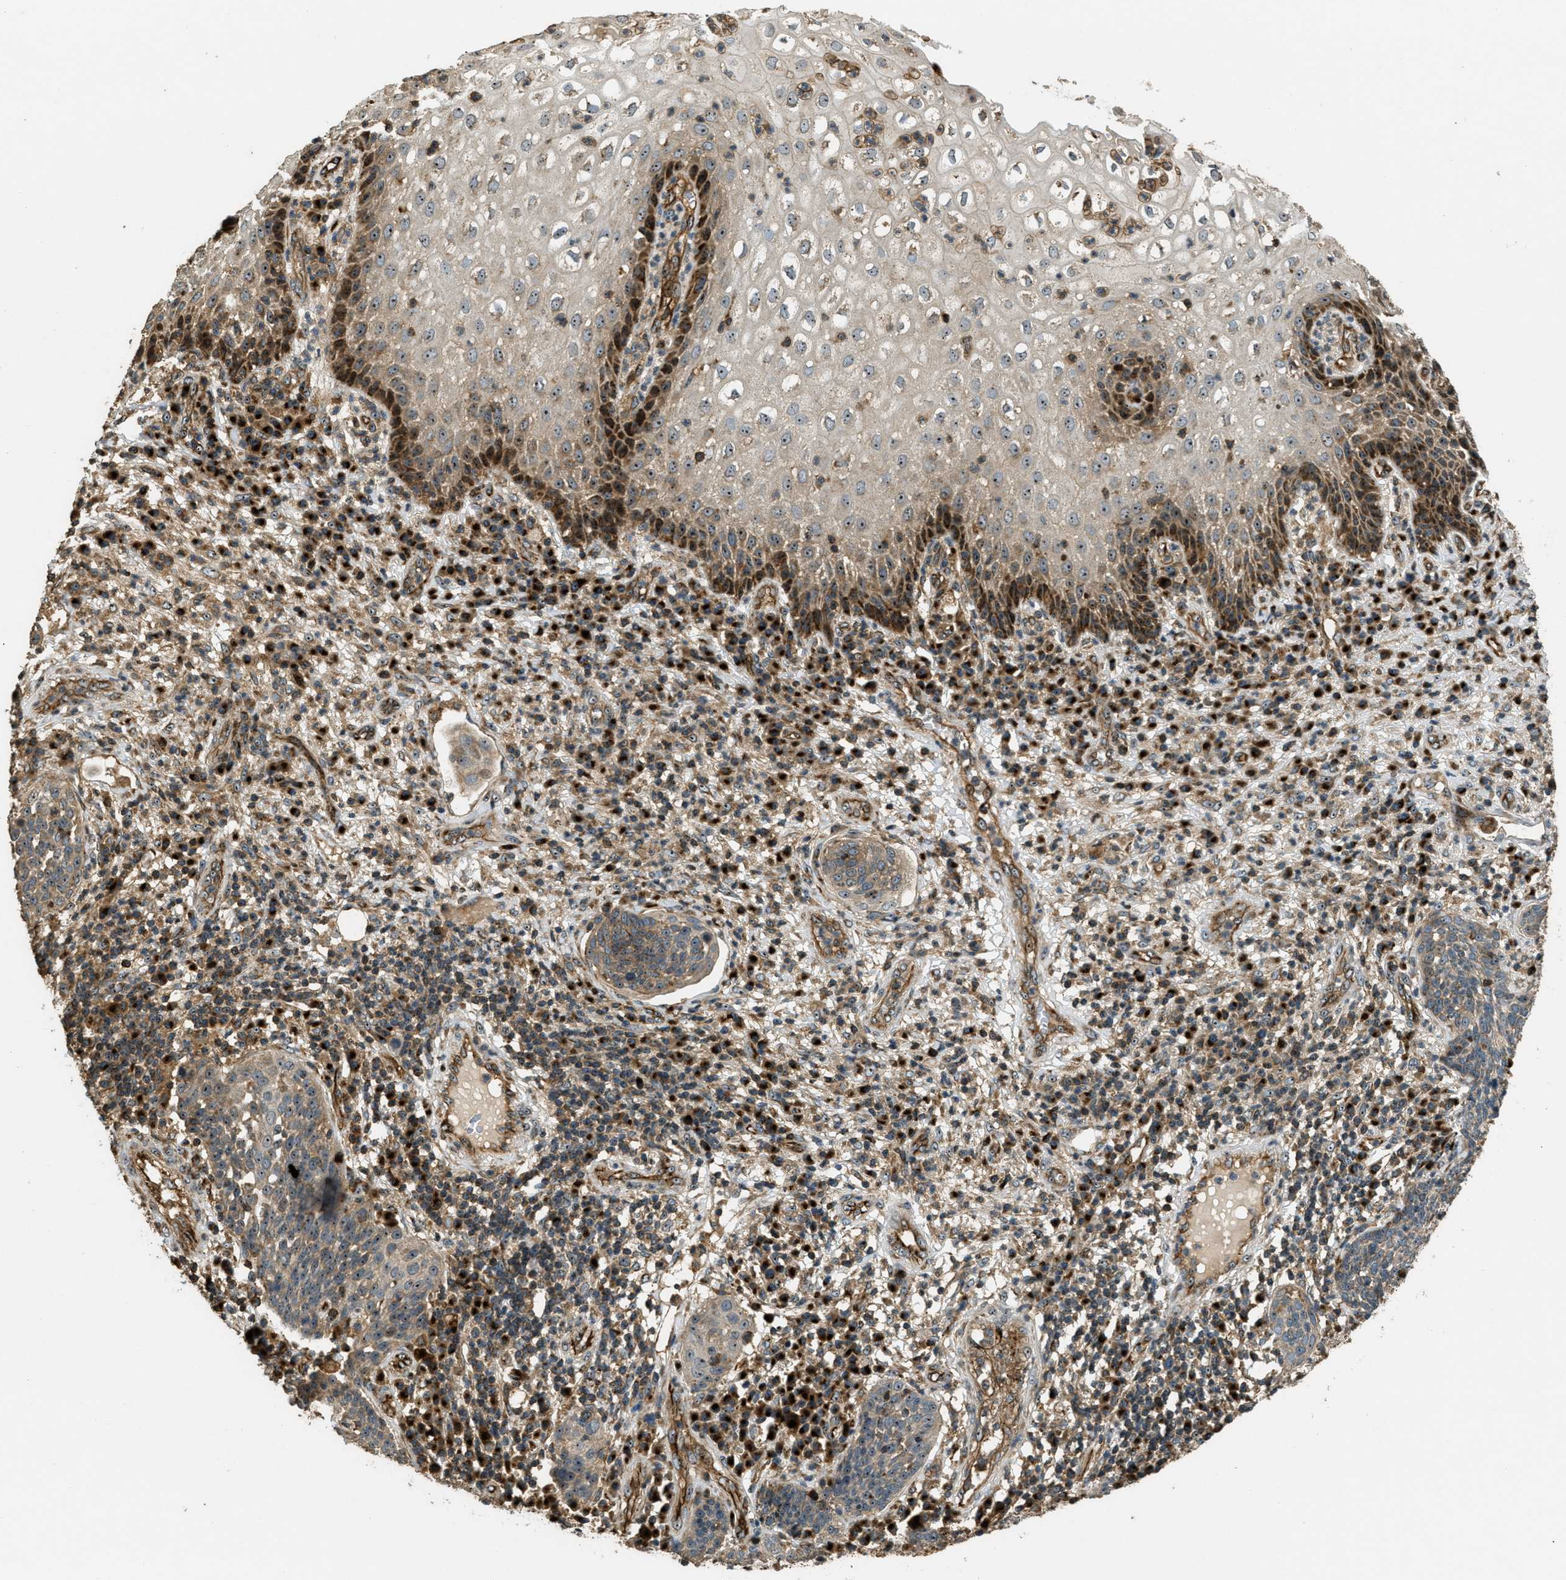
{"staining": {"intensity": "moderate", "quantity": "25%-75%", "location": "cytoplasmic/membranous,nuclear"}, "tissue": "cervical cancer", "cell_type": "Tumor cells", "image_type": "cancer", "snomed": [{"axis": "morphology", "description": "Squamous cell carcinoma, NOS"}, {"axis": "topography", "description": "Cervix"}], "caption": "Protein staining of cervical cancer (squamous cell carcinoma) tissue demonstrates moderate cytoplasmic/membranous and nuclear expression in about 25%-75% of tumor cells.", "gene": "LRP12", "patient": {"sex": "female", "age": 34}}